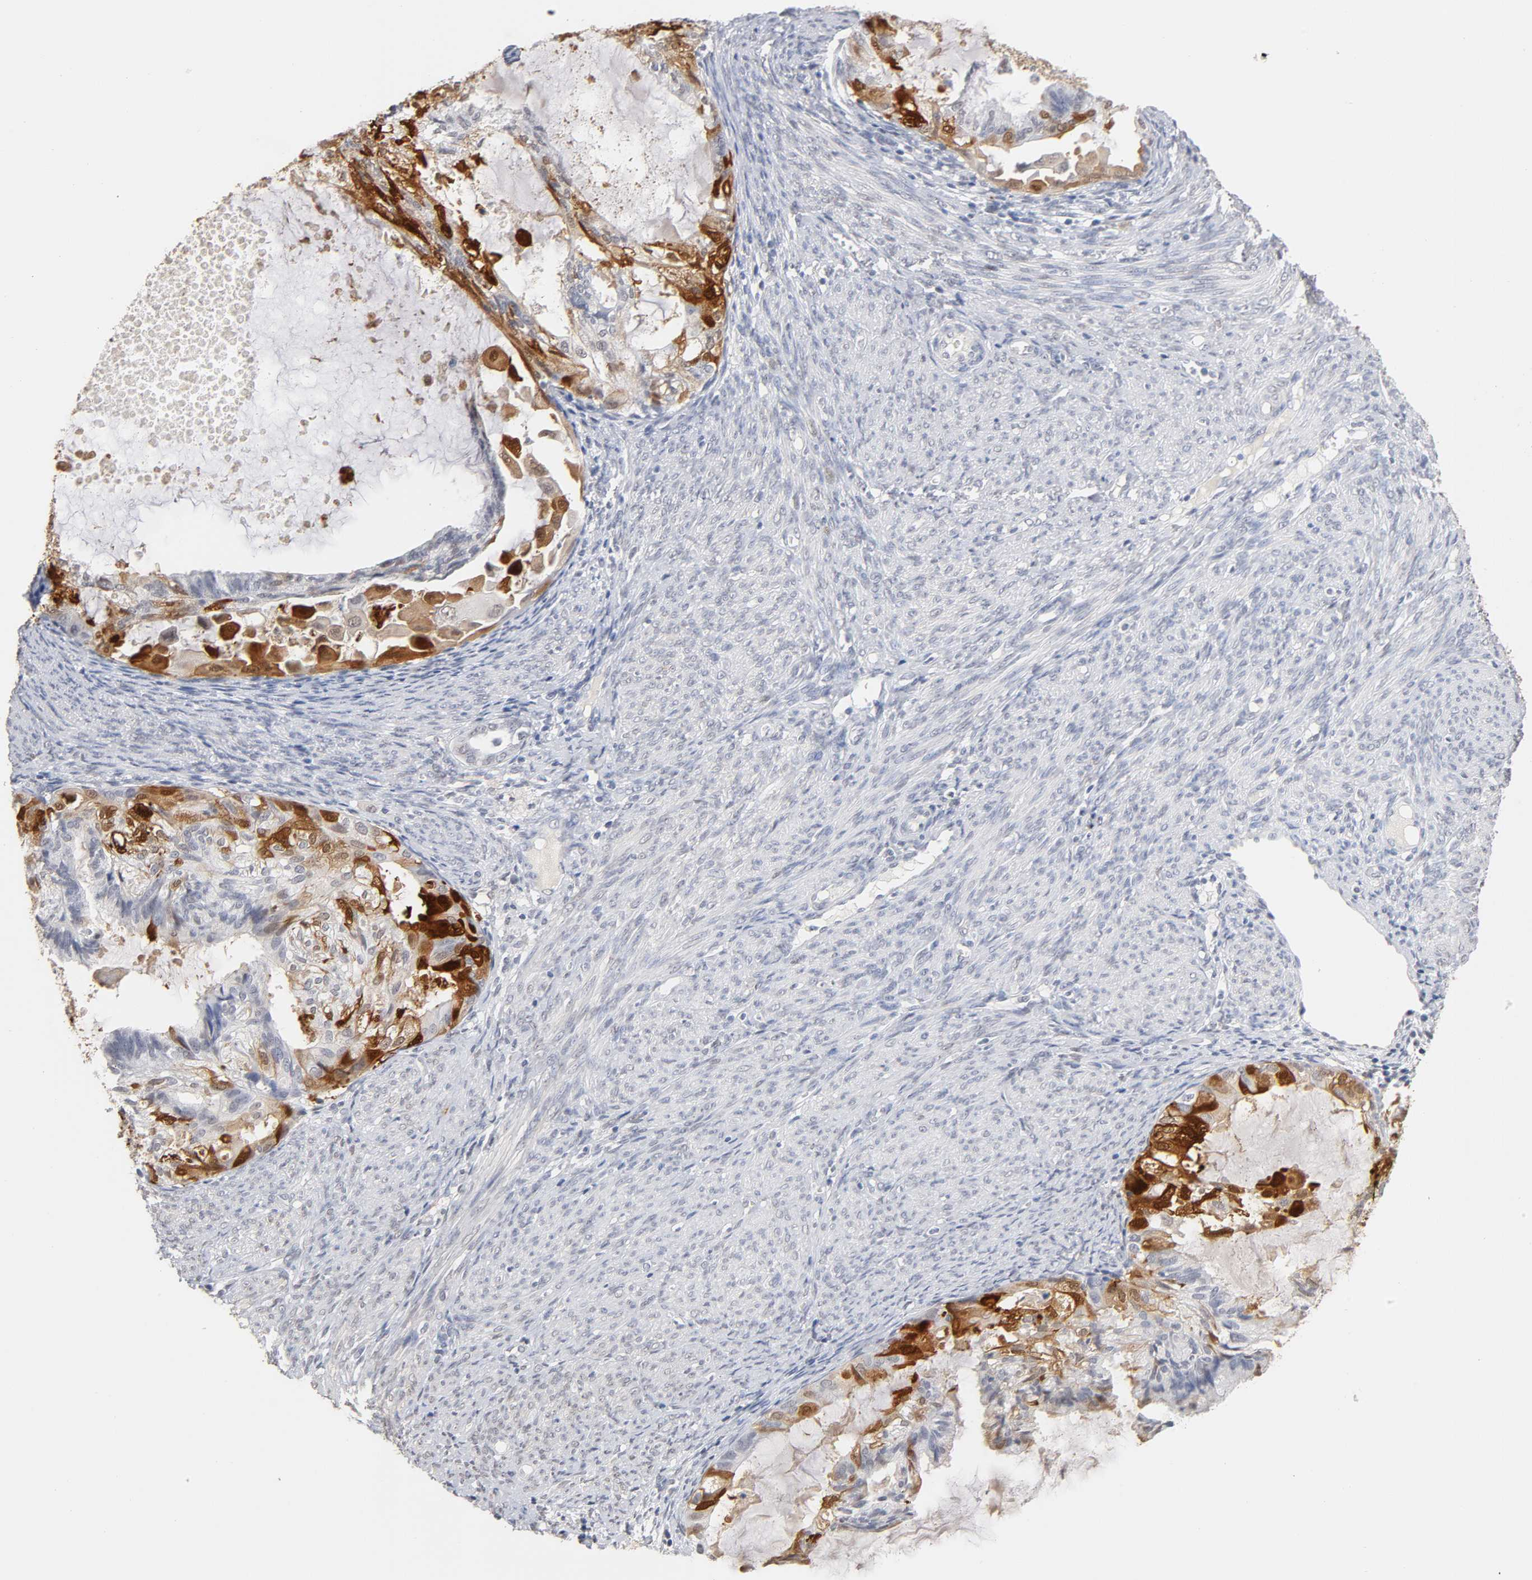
{"staining": {"intensity": "strong", "quantity": "25%-75%", "location": "cytoplasmic/membranous,nuclear"}, "tissue": "cervical cancer", "cell_type": "Tumor cells", "image_type": "cancer", "snomed": [{"axis": "morphology", "description": "Normal tissue, NOS"}, {"axis": "morphology", "description": "Adenocarcinoma, NOS"}, {"axis": "topography", "description": "Cervix"}, {"axis": "topography", "description": "Endometrium"}], "caption": "A high amount of strong cytoplasmic/membranous and nuclear staining is seen in about 25%-75% of tumor cells in adenocarcinoma (cervical) tissue.", "gene": "CRABP2", "patient": {"sex": "female", "age": 86}}